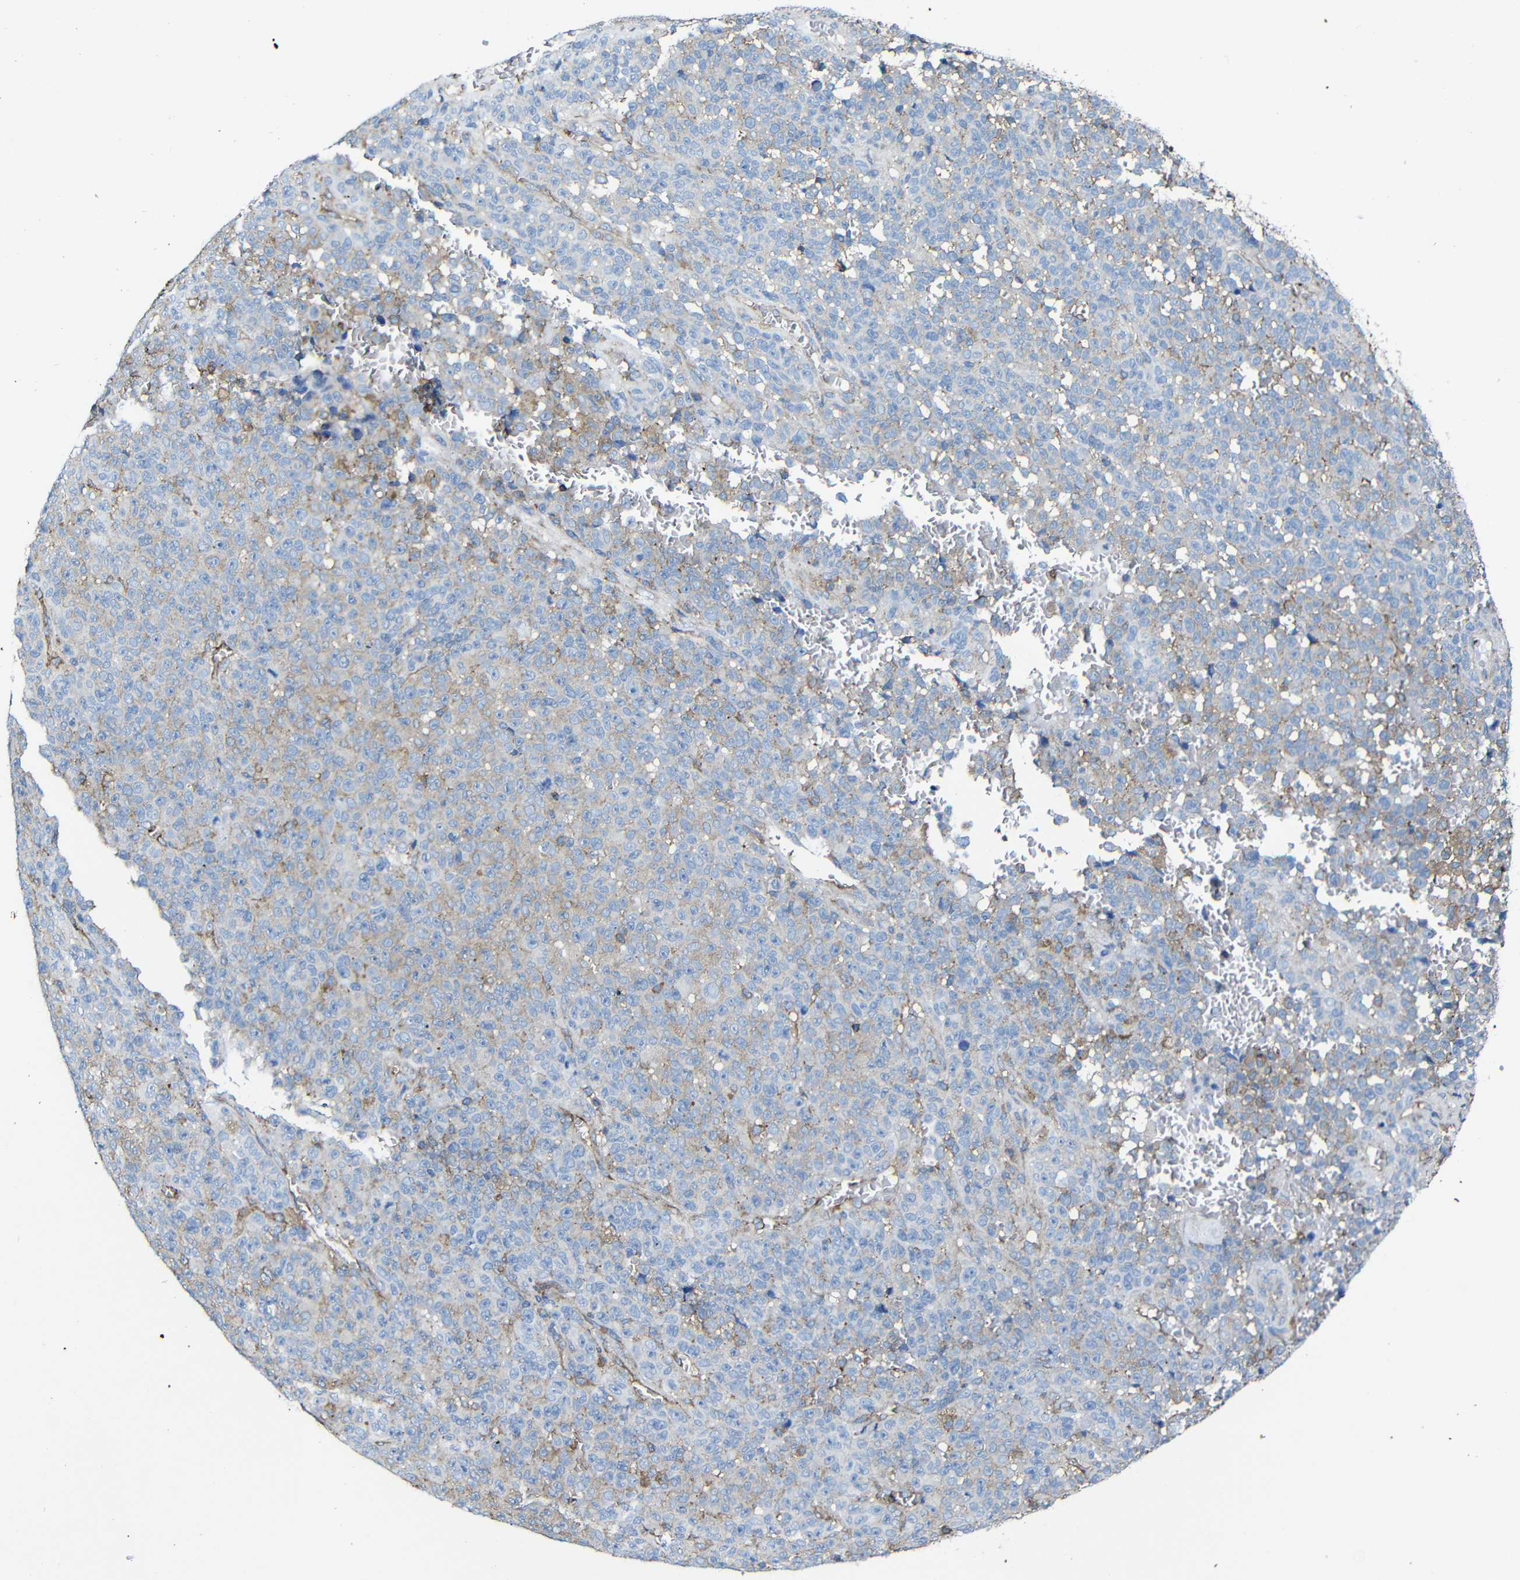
{"staining": {"intensity": "negative", "quantity": "none", "location": "none"}, "tissue": "melanoma", "cell_type": "Tumor cells", "image_type": "cancer", "snomed": [{"axis": "morphology", "description": "Malignant melanoma, NOS"}, {"axis": "topography", "description": "Skin"}], "caption": "The immunohistochemistry photomicrograph has no significant staining in tumor cells of melanoma tissue.", "gene": "MSN", "patient": {"sex": "female", "age": 82}}